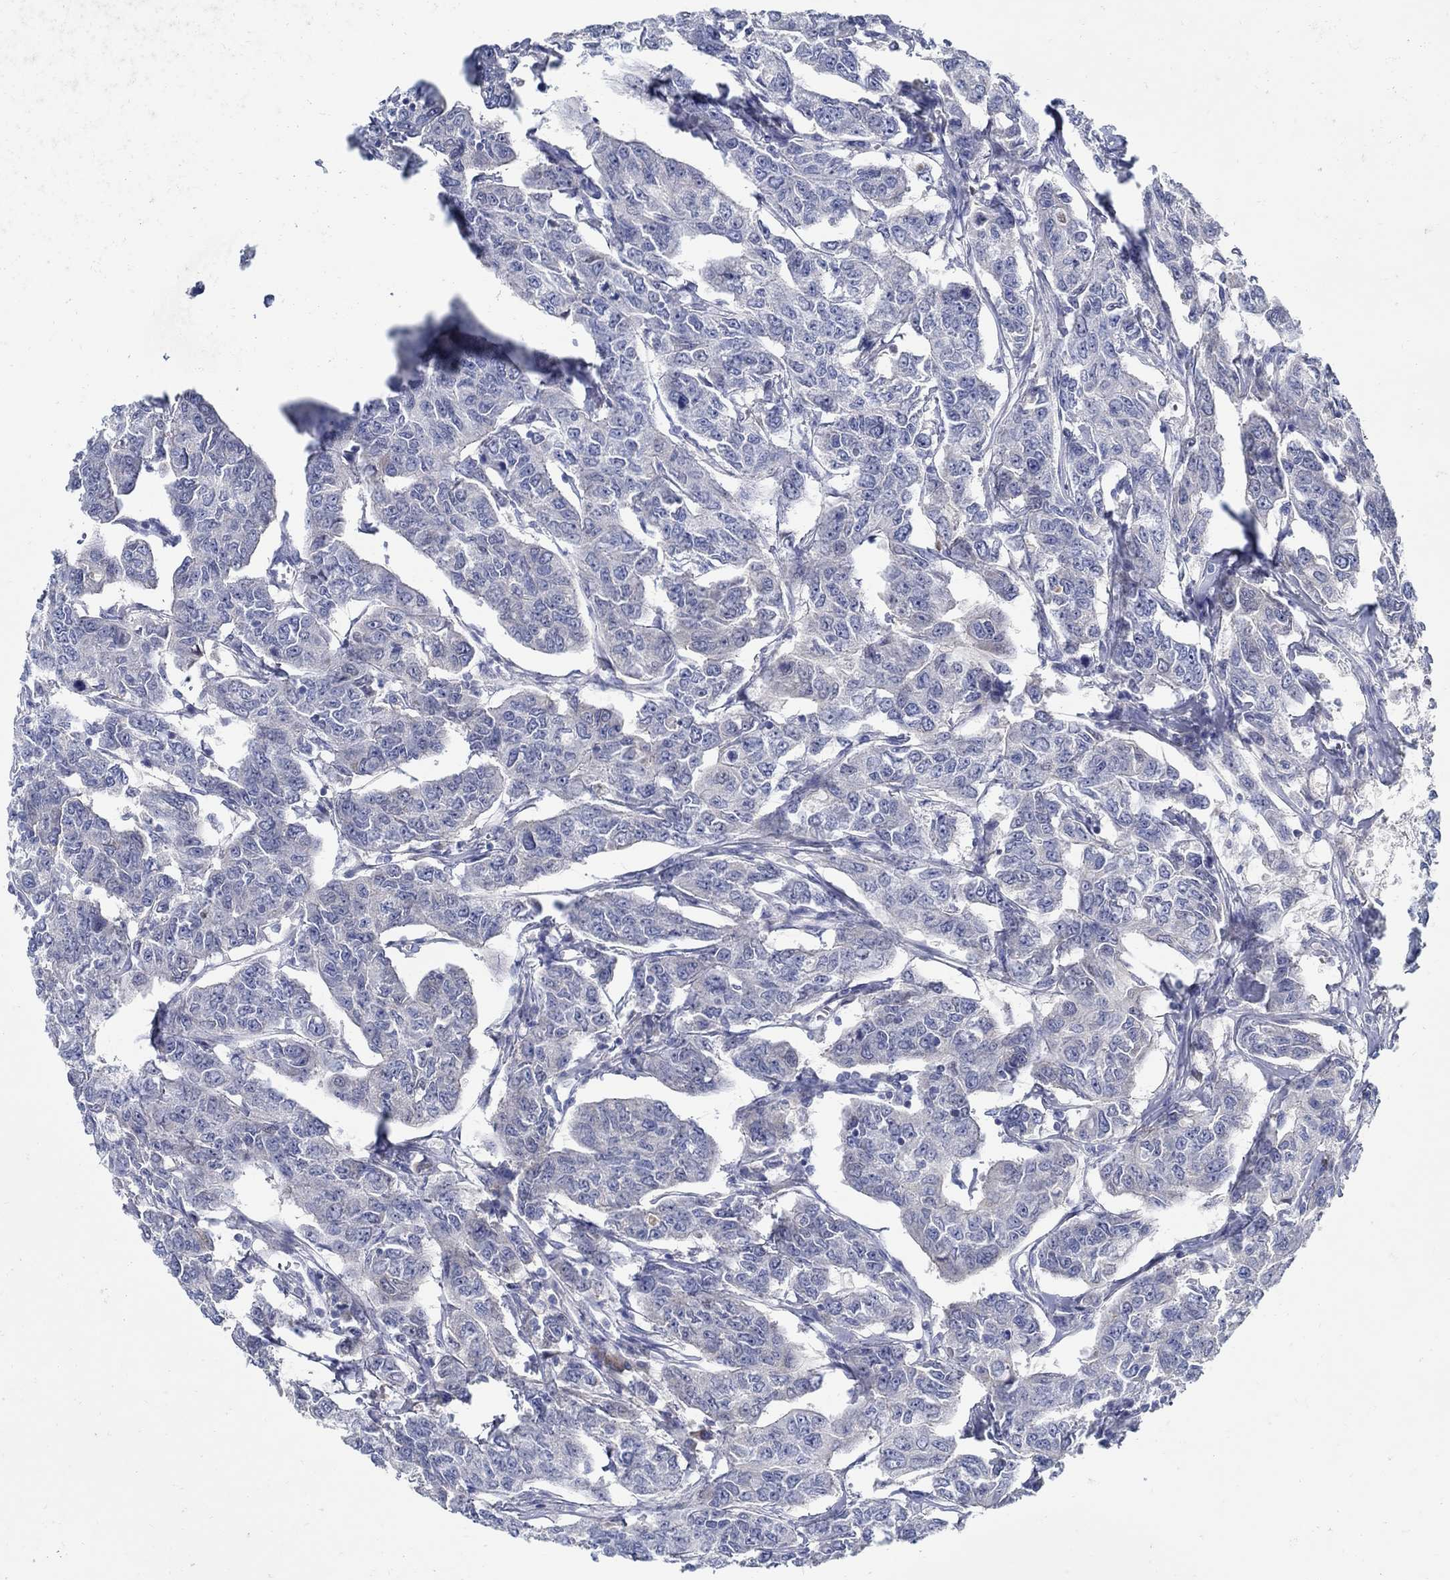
{"staining": {"intensity": "negative", "quantity": "none", "location": "none"}, "tissue": "breast cancer", "cell_type": "Tumor cells", "image_type": "cancer", "snomed": [{"axis": "morphology", "description": "Duct carcinoma"}, {"axis": "topography", "description": "Breast"}], "caption": "Micrograph shows no protein positivity in tumor cells of breast cancer (invasive ductal carcinoma) tissue.", "gene": "PAX9", "patient": {"sex": "female", "age": 88}}